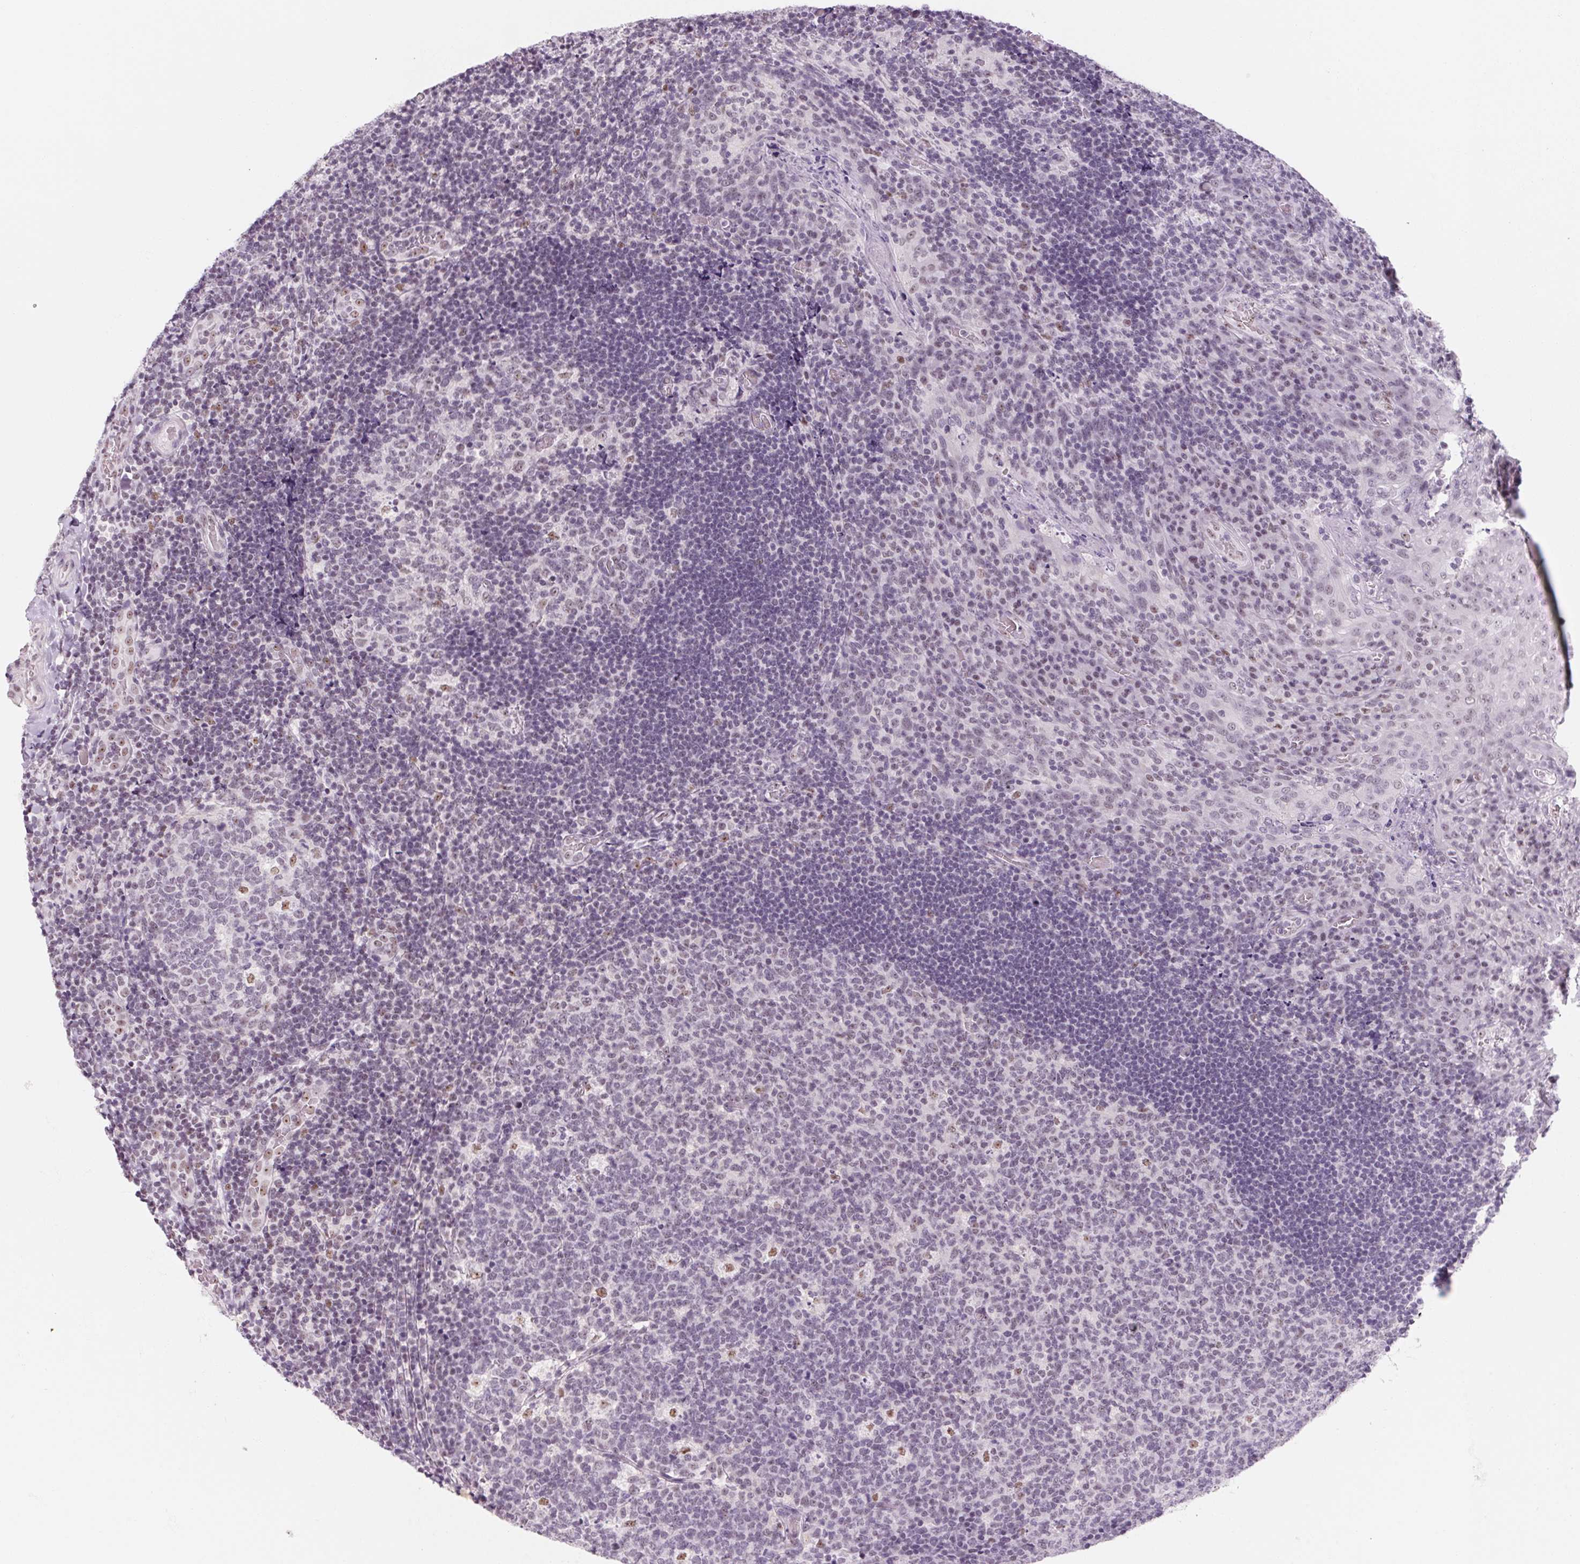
{"staining": {"intensity": "moderate", "quantity": "<25%", "location": "nuclear"}, "tissue": "tonsil", "cell_type": "Germinal center cells", "image_type": "normal", "snomed": [{"axis": "morphology", "description": "Normal tissue, NOS"}, {"axis": "topography", "description": "Tonsil"}], "caption": "IHC photomicrograph of normal tonsil stained for a protein (brown), which reveals low levels of moderate nuclear positivity in about <25% of germinal center cells.", "gene": "ZIC4", "patient": {"sex": "male", "age": 17}}